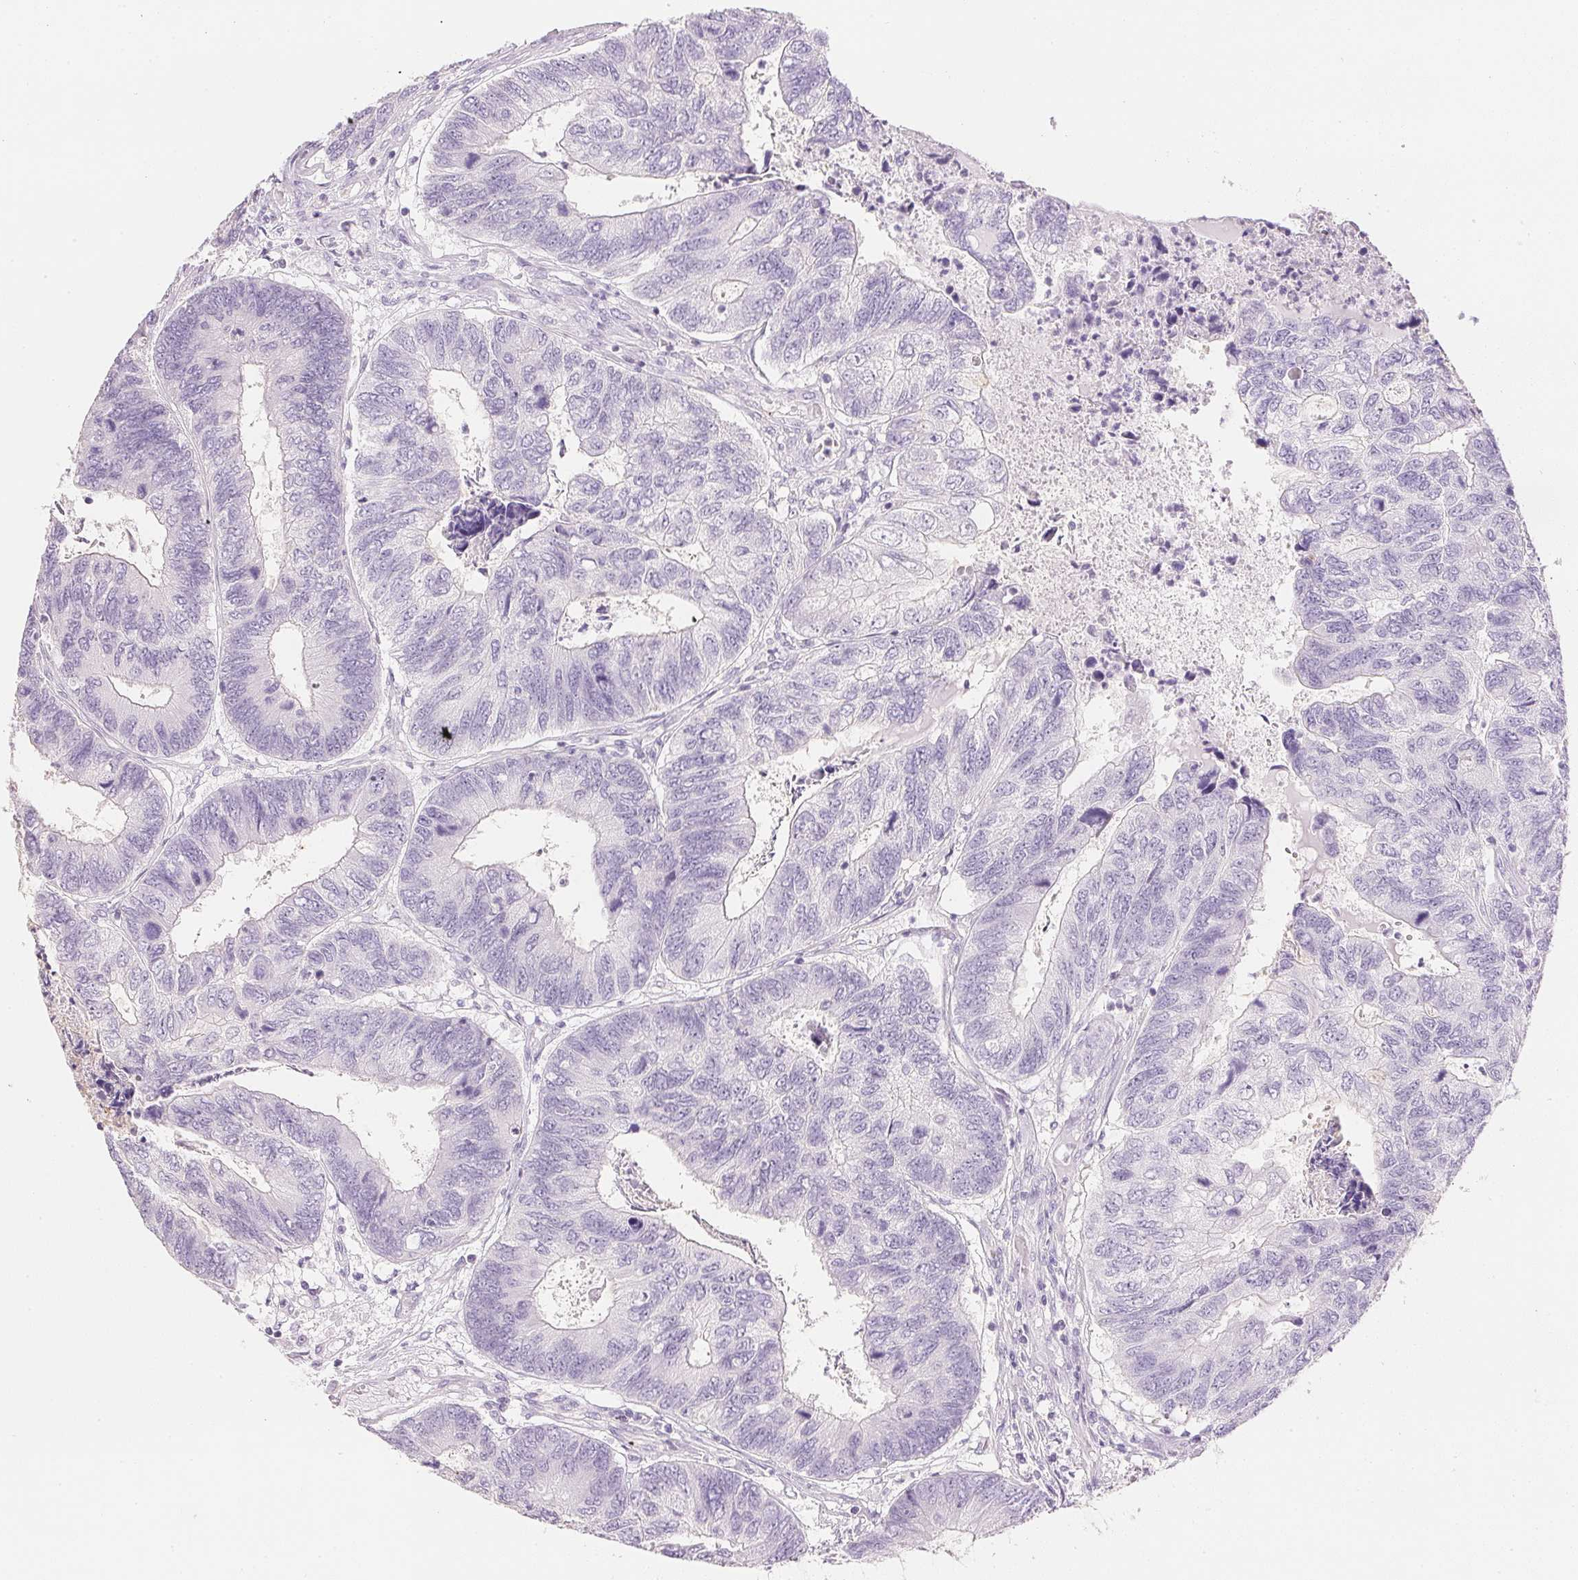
{"staining": {"intensity": "negative", "quantity": "none", "location": "none"}, "tissue": "colorectal cancer", "cell_type": "Tumor cells", "image_type": "cancer", "snomed": [{"axis": "morphology", "description": "Adenocarcinoma, NOS"}, {"axis": "topography", "description": "Colon"}], "caption": "There is no significant staining in tumor cells of colorectal cancer.", "gene": "KCNE2", "patient": {"sex": "female", "age": 67}}